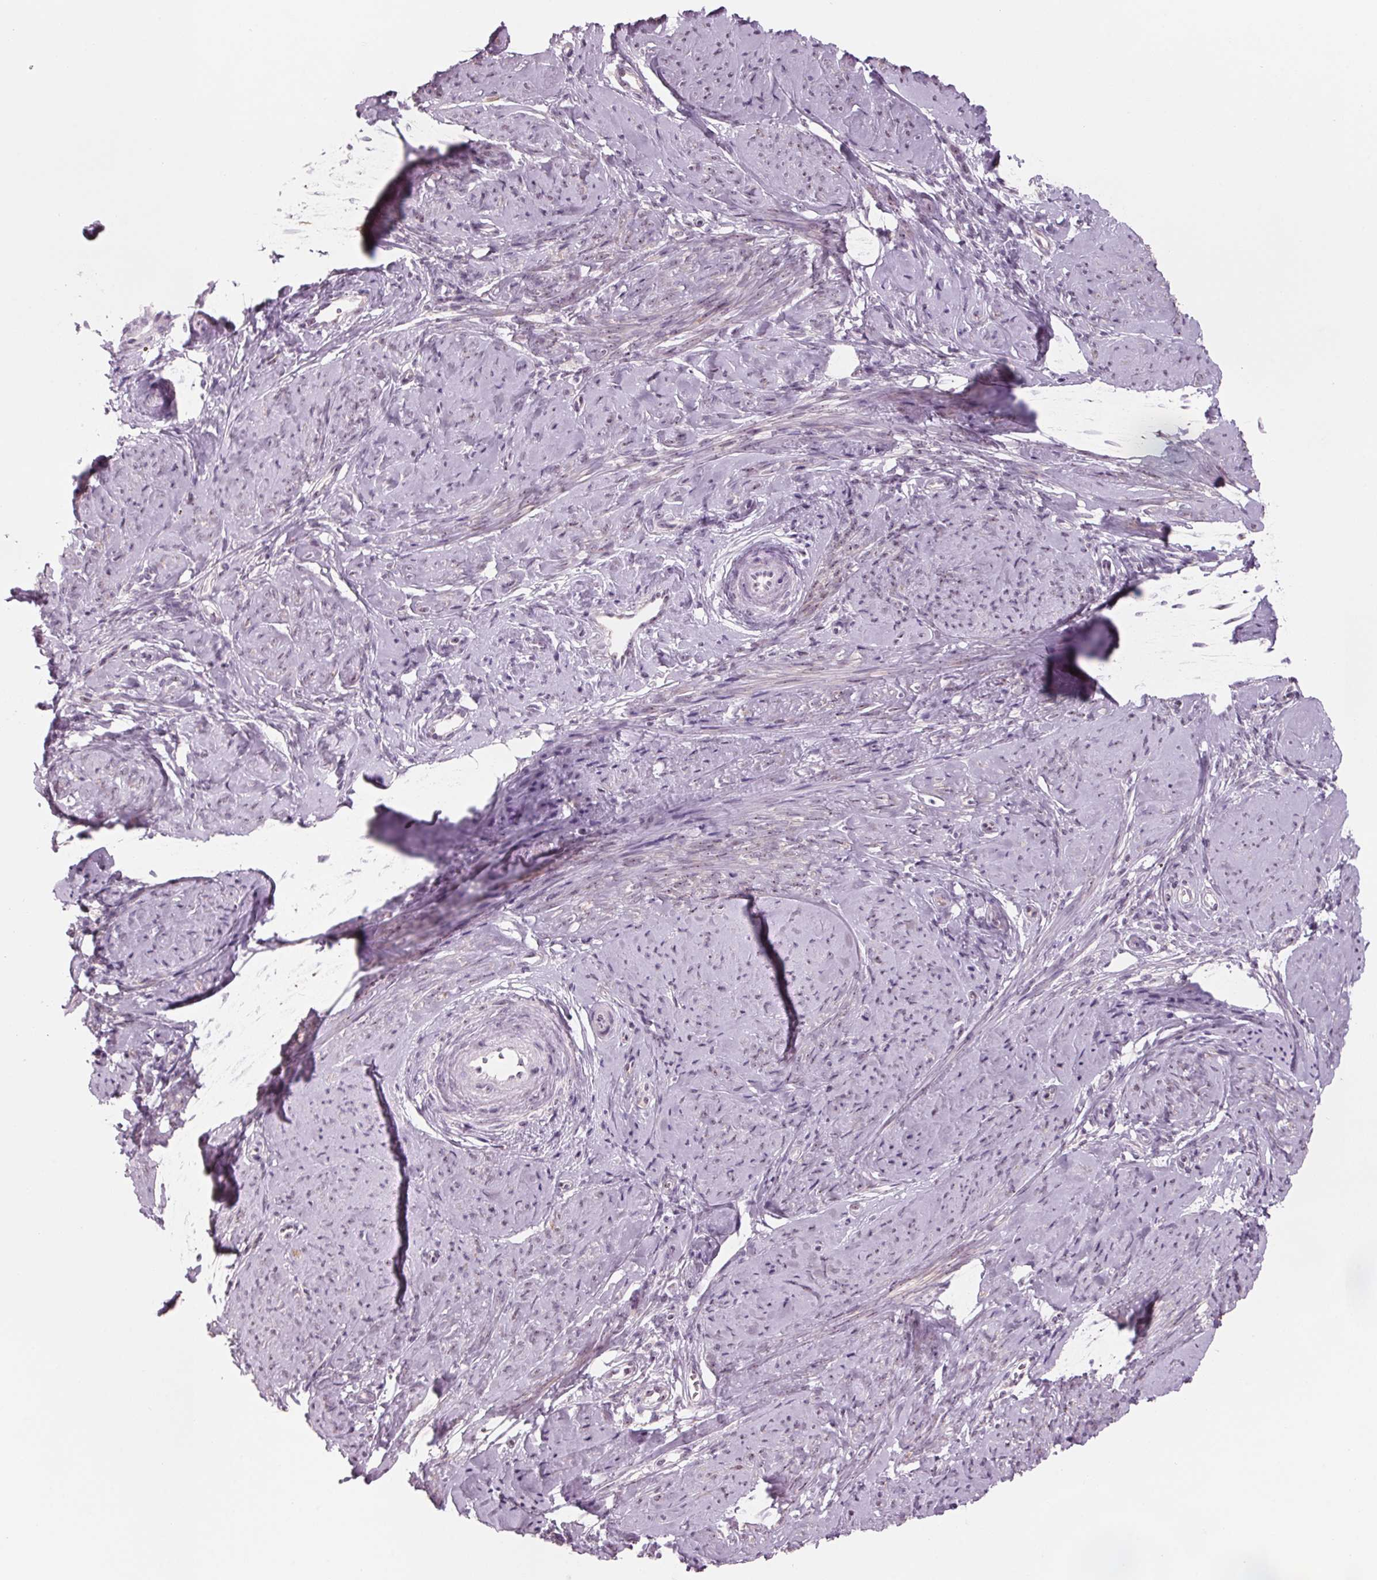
{"staining": {"intensity": "weak", "quantity": "<25%", "location": "cytoplasmic/membranous,nuclear"}, "tissue": "smooth muscle", "cell_type": "Smooth muscle cells", "image_type": "normal", "snomed": [{"axis": "morphology", "description": "Normal tissue, NOS"}, {"axis": "topography", "description": "Smooth muscle"}], "caption": "There is no significant positivity in smooth muscle cells of smooth muscle. (DAB (3,3'-diaminobenzidine) immunohistochemistry with hematoxylin counter stain).", "gene": "DNTTIP2", "patient": {"sex": "female", "age": 48}}